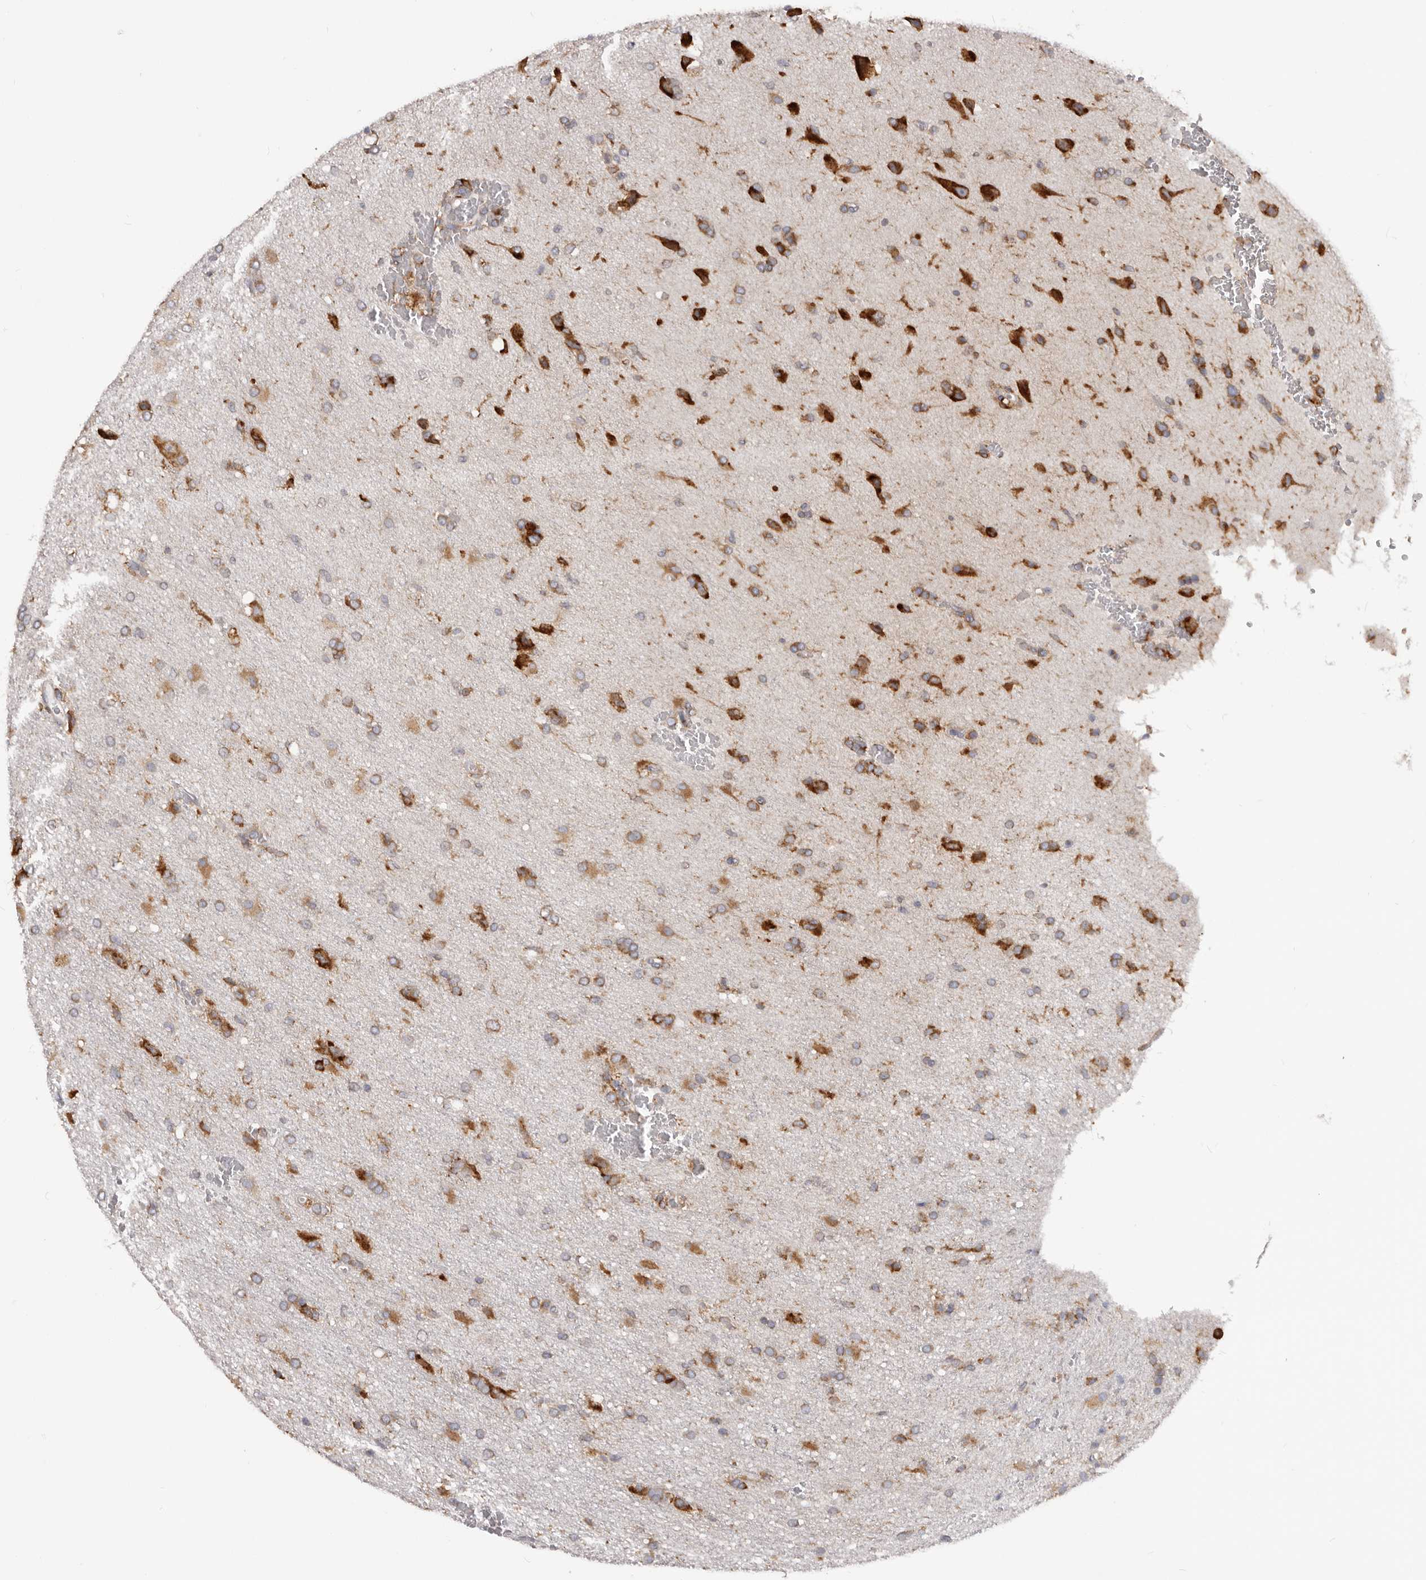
{"staining": {"intensity": "moderate", "quantity": ">75%", "location": "cytoplasmic/membranous"}, "tissue": "glioma", "cell_type": "Tumor cells", "image_type": "cancer", "snomed": [{"axis": "morphology", "description": "Glioma, malignant, High grade"}, {"axis": "topography", "description": "Brain"}], "caption": "Immunohistochemical staining of glioma exhibits moderate cytoplasmic/membranous protein staining in approximately >75% of tumor cells.", "gene": "QRSL1", "patient": {"sex": "female", "age": 57}}